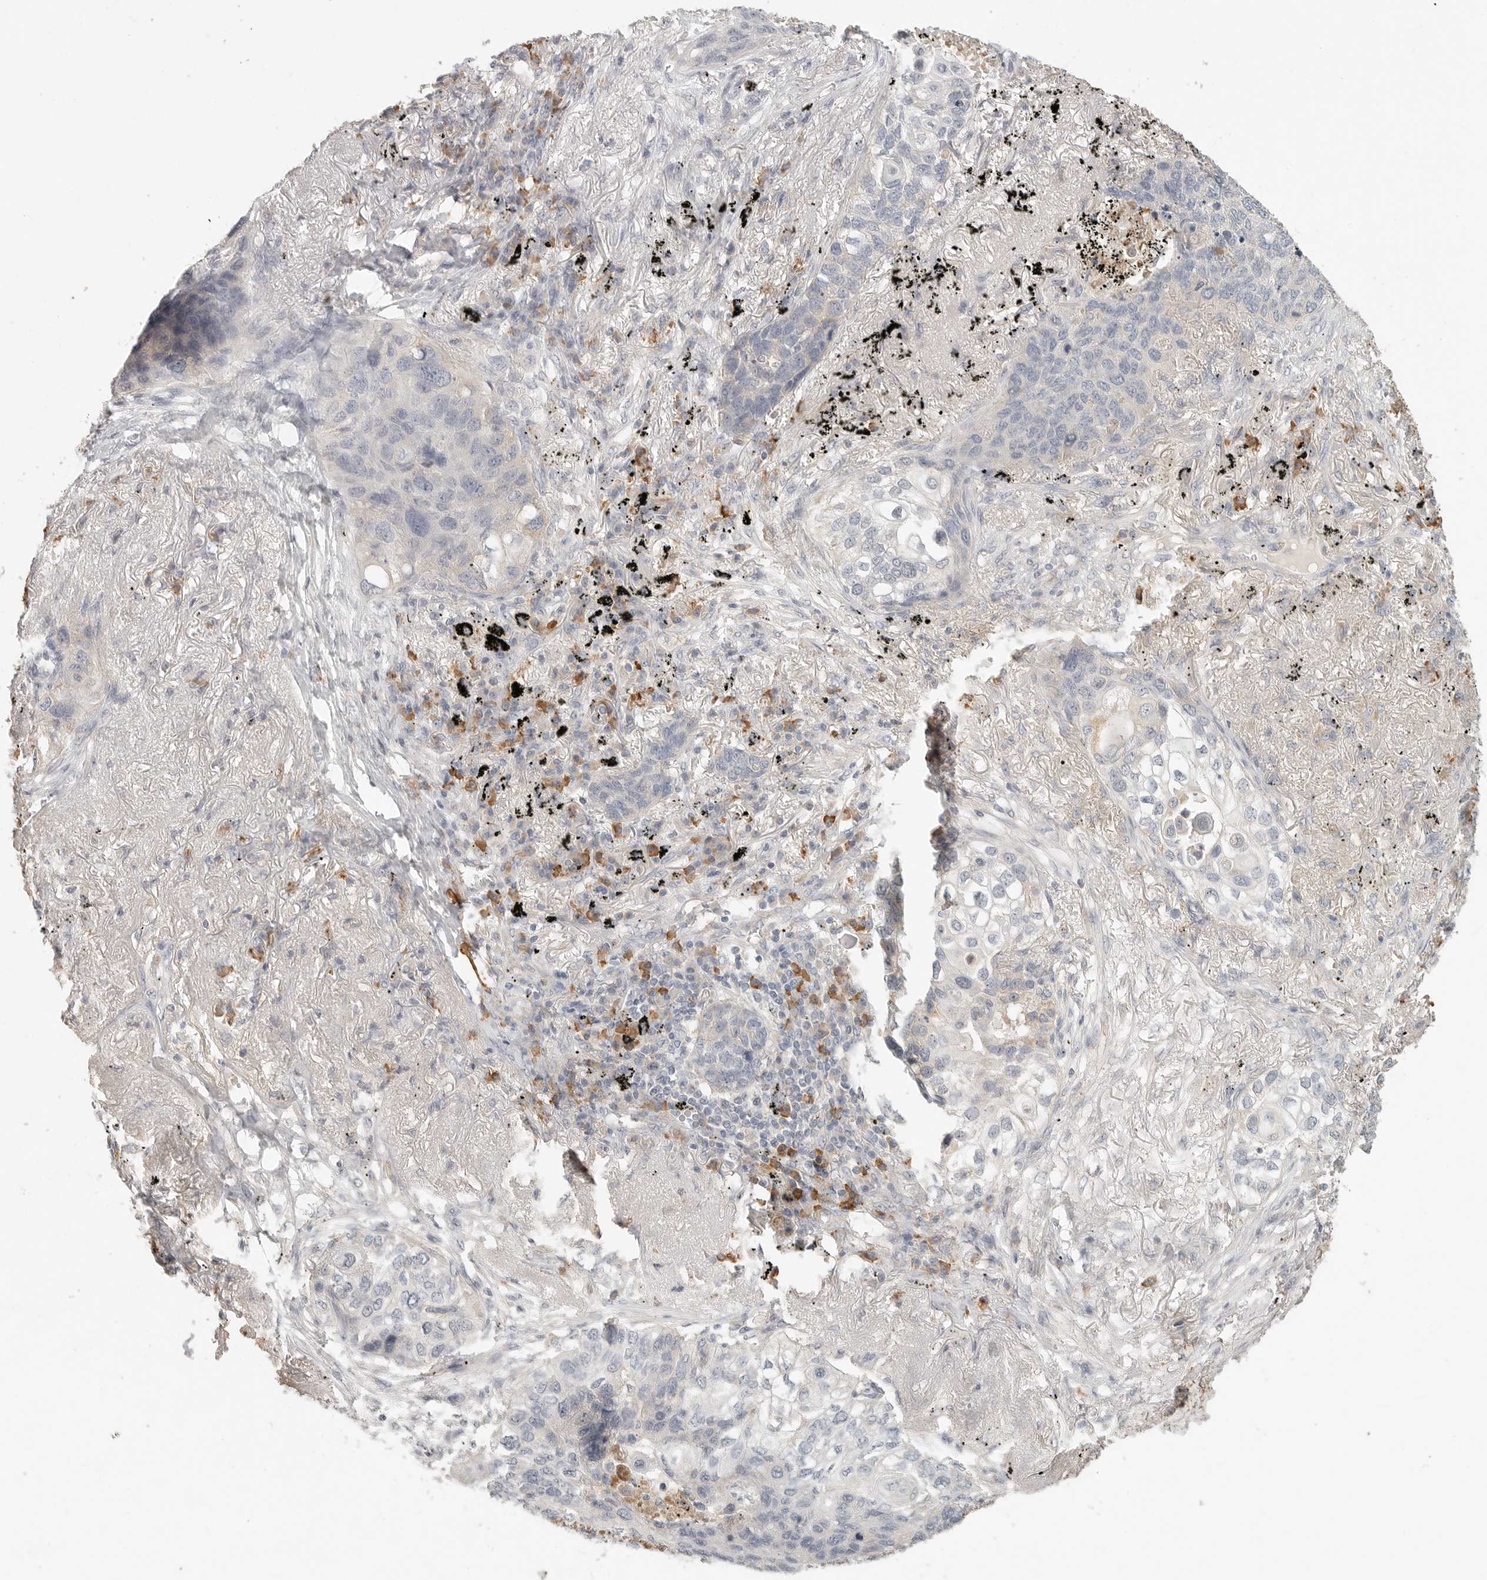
{"staining": {"intensity": "negative", "quantity": "none", "location": "none"}, "tissue": "lung cancer", "cell_type": "Tumor cells", "image_type": "cancer", "snomed": [{"axis": "morphology", "description": "Squamous cell carcinoma, NOS"}, {"axis": "topography", "description": "Lung"}], "caption": "IHC of human squamous cell carcinoma (lung) displays no expression in tumor cells. (DAB immunohistochemistry (IHC) with hematoxylin counter stain).", "gene": "SLC25A36", "patient": {"sex": "female", "age": 63}}